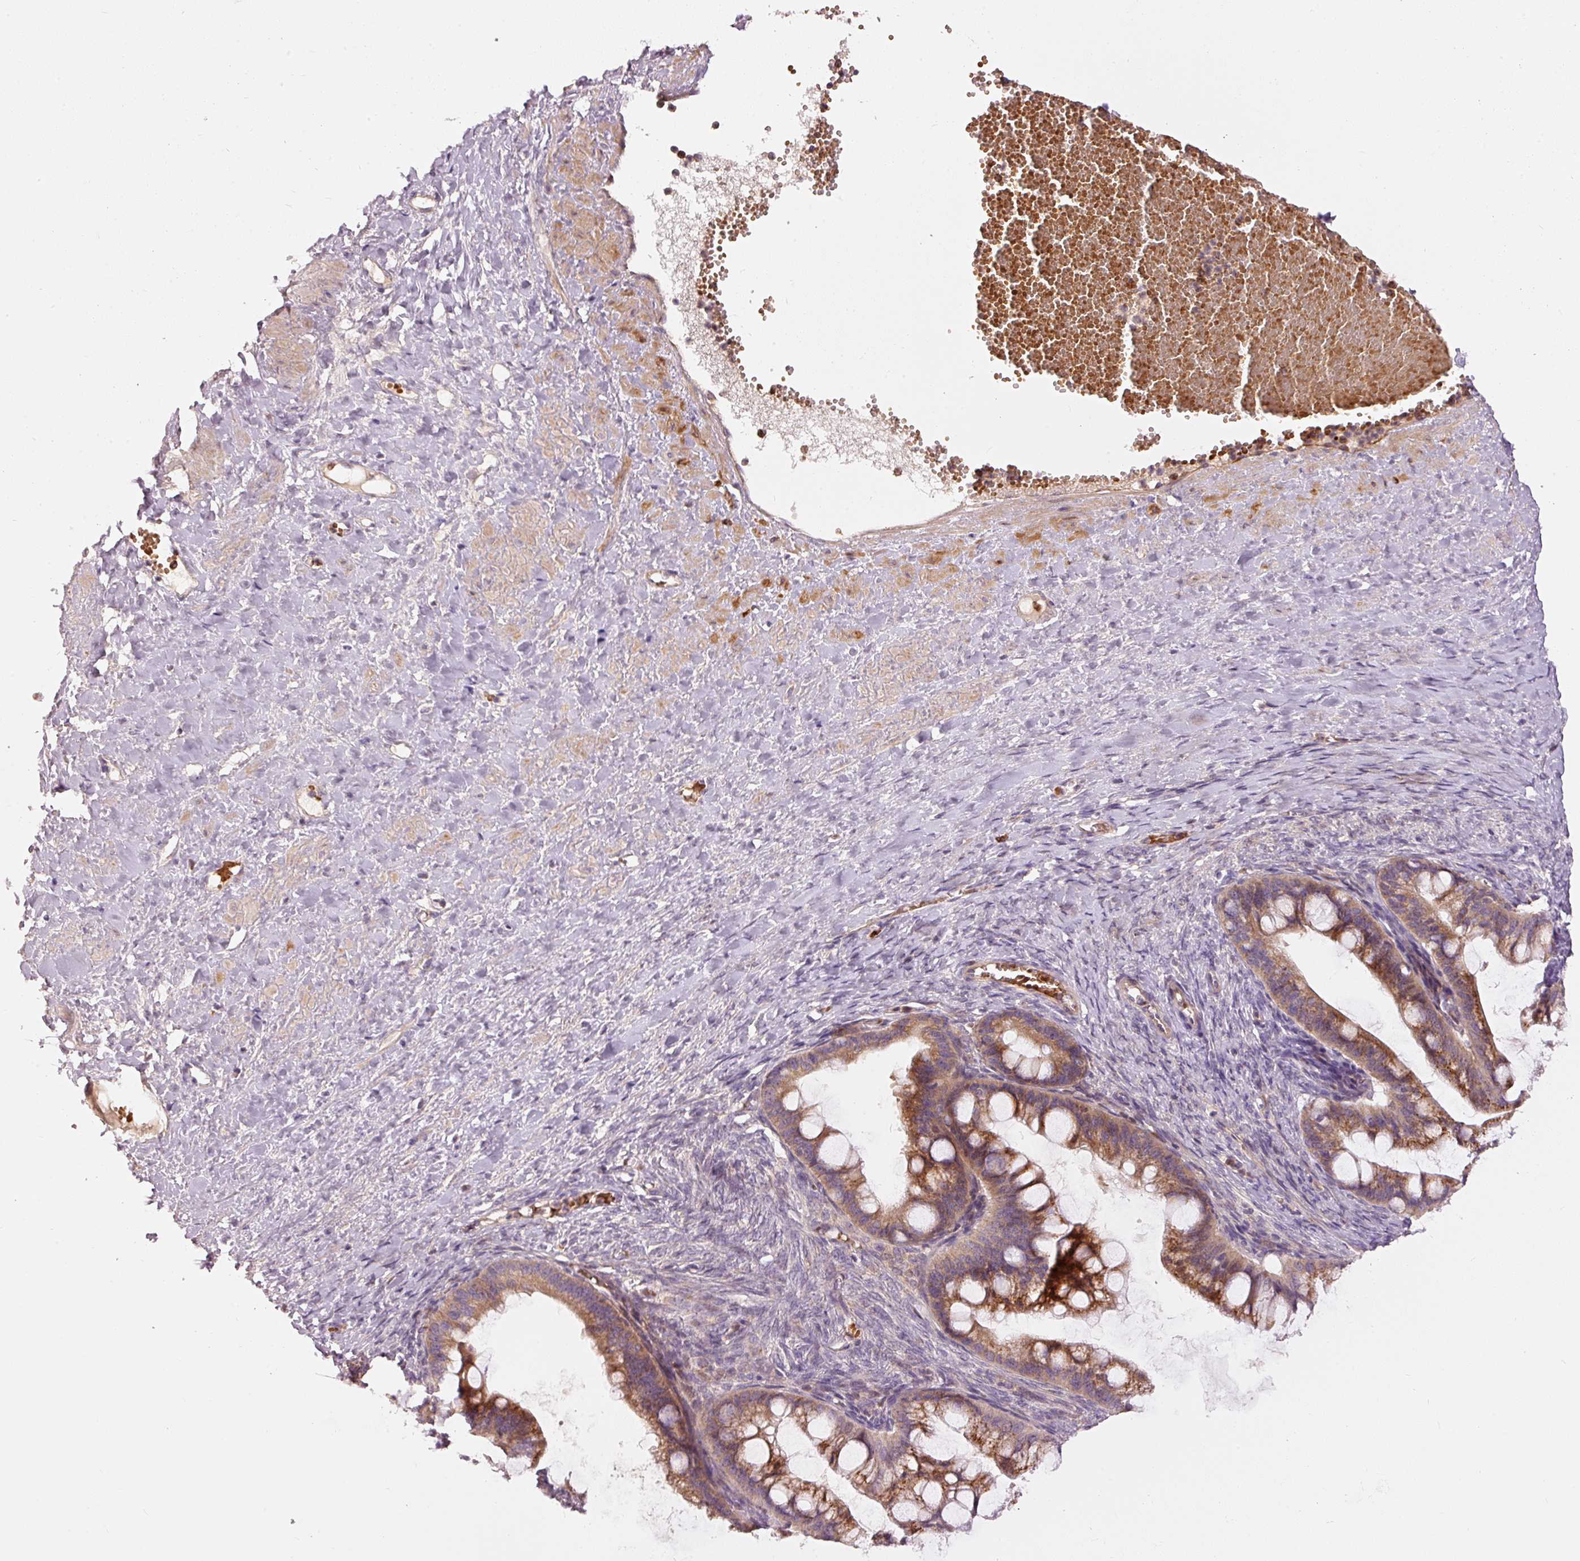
{"staining": {"intensity": "moderate", "quantity": ">75%", "location": "cytoplasmic/membranous"}, "tissue": "ovarian cancer", "cell_type": "Tumor cells", "image_type": "cancer", "snomed": [{"axis": "morphology", "description": "Cystadenocarcinoma, mucinous, NOS"}, {"axis": "topography", "description": "Ovary"}], "caption": "Immunohistochemistry (DAB (3,3'-diaminobenzidine)) staining of human ovarian cancer (mucinous cystadenocarcinoma) exhibits moderate cytoplasmic/membranous protein expression in about >75% of tumor cells.", "gene": "KLHL21", "patient": {"sex": "female", "age": 73}}